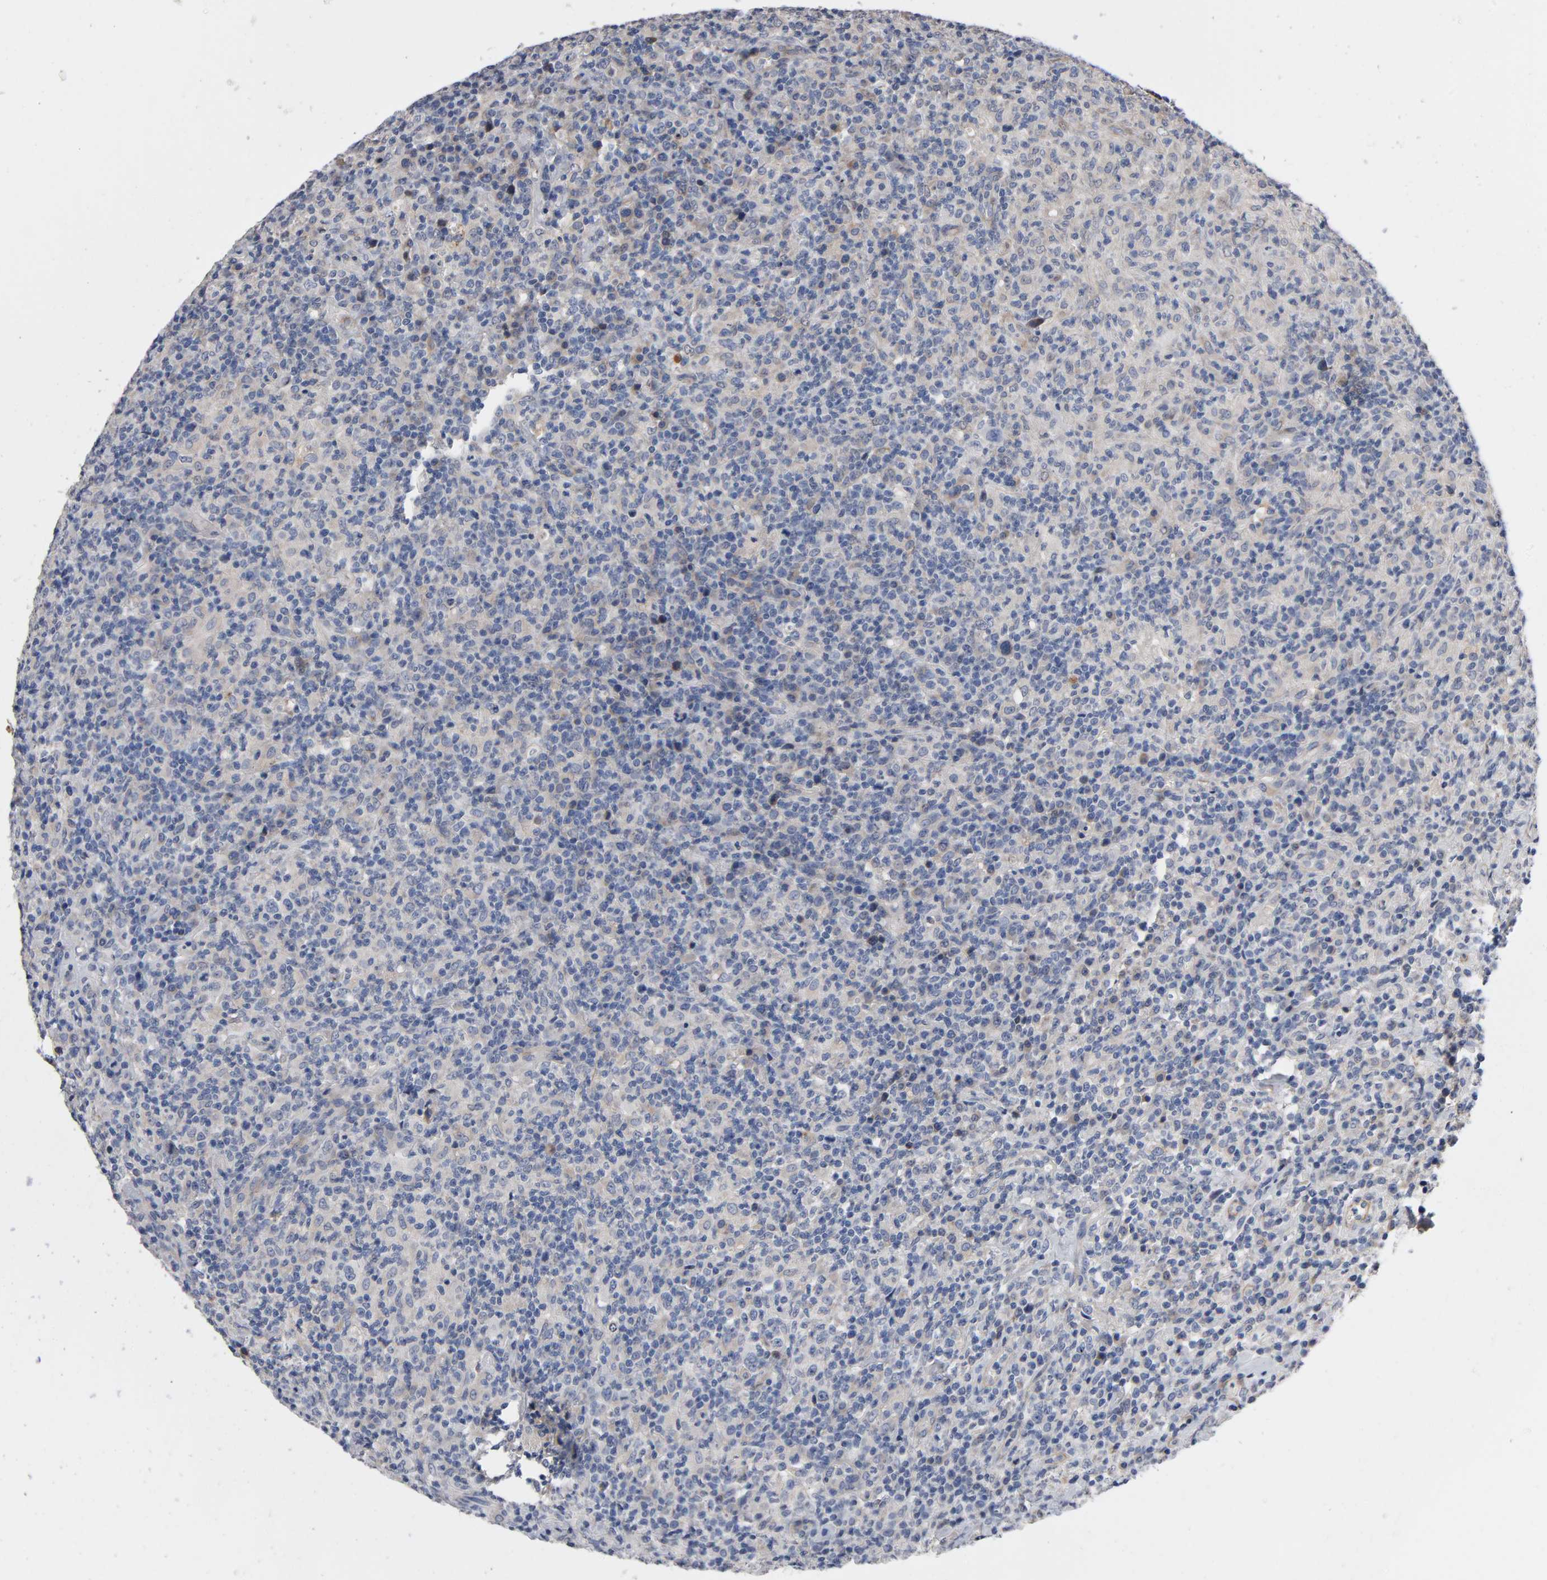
{"staining": {"intensity": "weak", "quantity": "25%-75%", "location": "cytoplasmic/membranous"}, "tissue": "lymphoma", "cell_type": "Tumor cells", "image_type": "cancer", "snomed": [{"axis": "morphology", "description": "Hodgkin's disease, NOS"}, {"axis": "topography", "description": "Lymph node"}], "caption": "IHC of lymphoma shows low levels of weak cytoplasmic/membranous staining in about 25%-75% of tumor cells. (Stains: DAB in brown, nuclei in blue, Microscopy: brightfield microscopy at high magnification).", "gene": "CCDC134", "patient": {"sex": "male", "age": 65}}